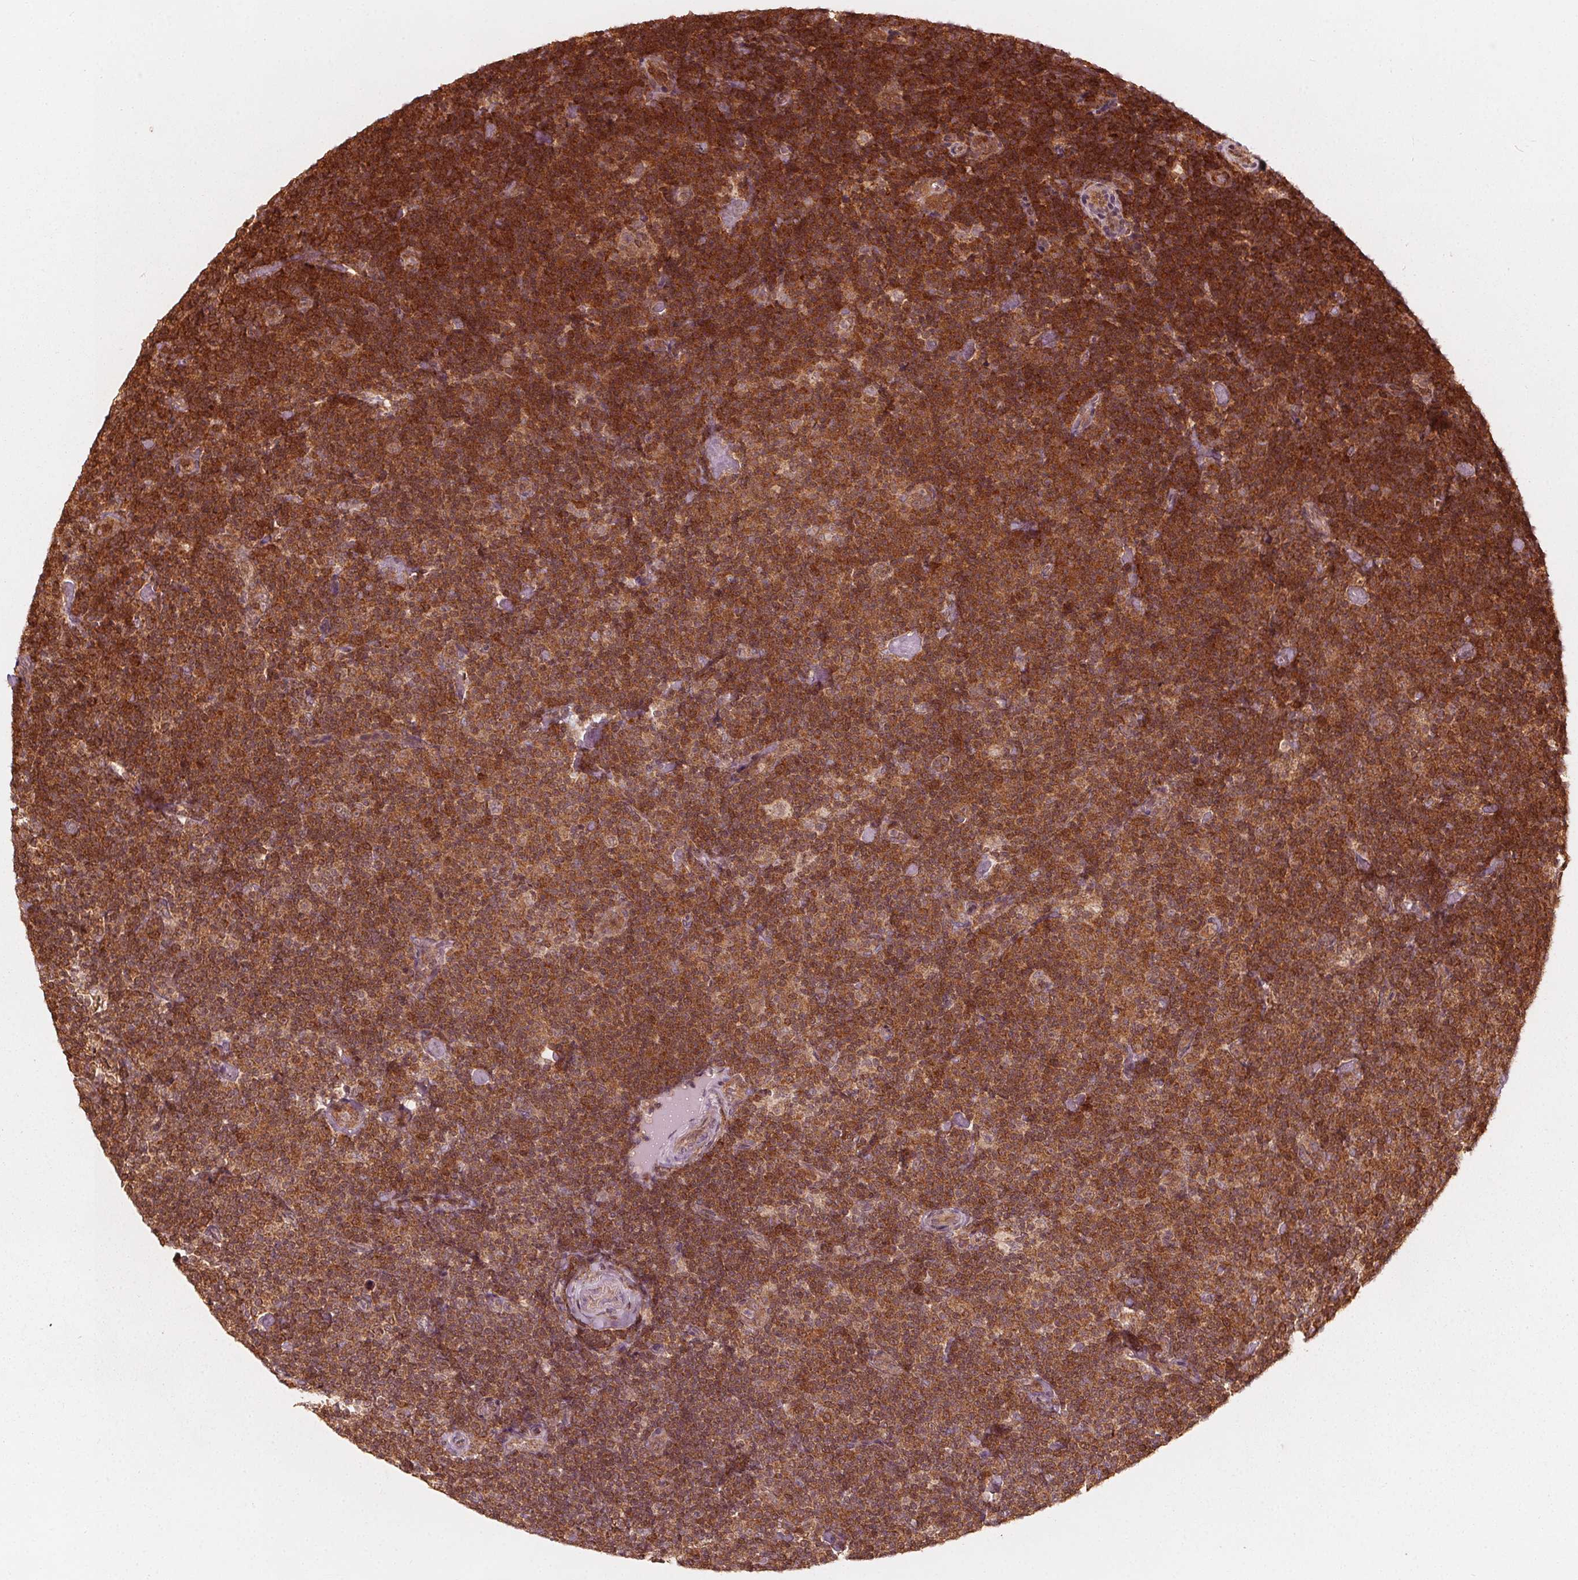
{"staining": {"intensity": "moderate", "quantity": ">75%", "location": "cytoplasmic/membranous"}, "tissue": "lymphoma", "cell_type": "Tumor cells", "image_type": "cancer", "snomed": [{"axis": "morphology", "description": "Malignant lymphoma, non-Hodgkin's type, Low grade"}, {"axis": "topography", "description": "Lymph node"}], "caption": "About >75% of tumor cells in human lymphoma show moderate cytoplasmic/membranous protein positivity as visualized by brown immunohistochemical staining.", "gene": "AIP", "patient": {"sex": "male", "age": 81}}